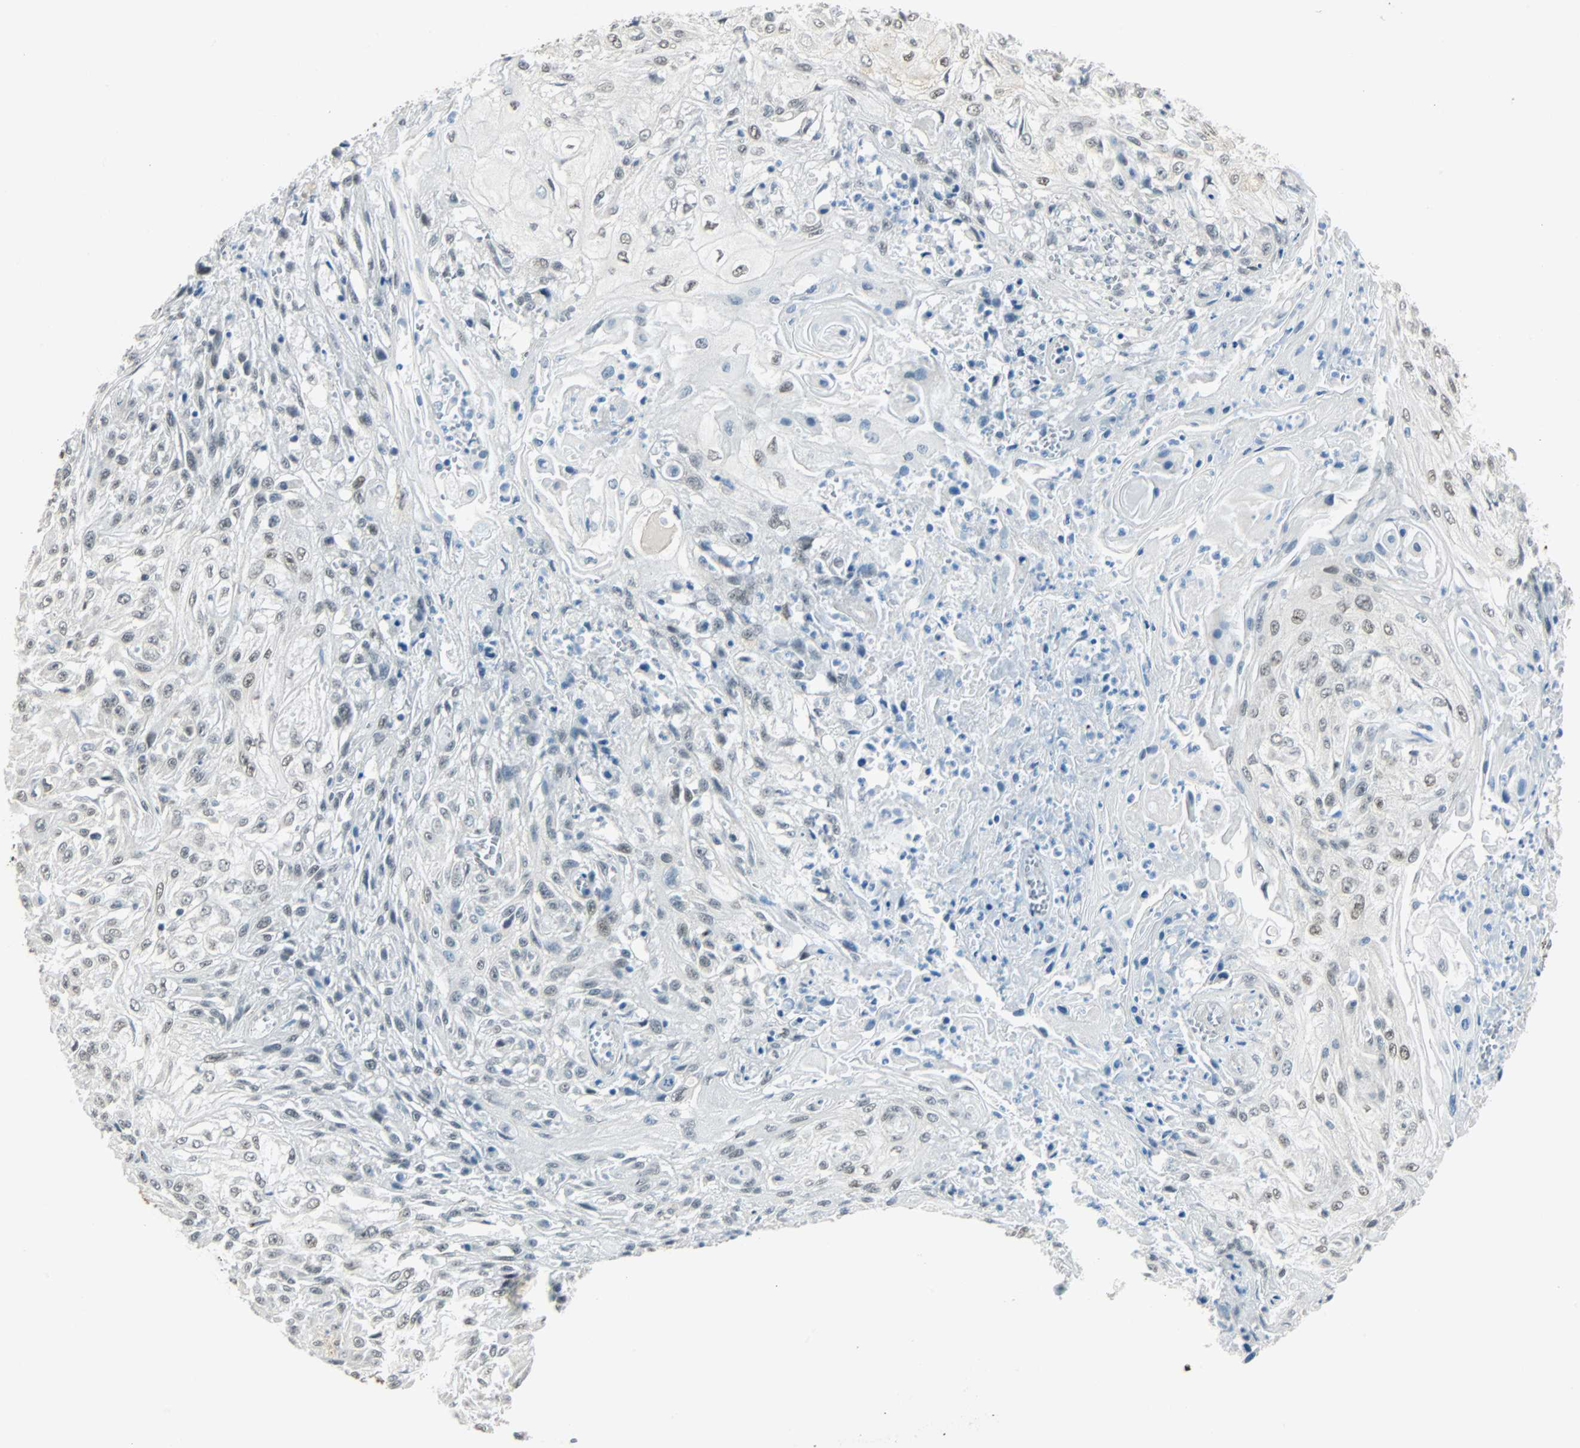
{"staining": {"intensity": "negative", "quantity": "none", "location": "none"}, "tissue": "skin cancer", "cell_type": "Tumor cells", "image_type": "cancer", "snomed": [{"axis": "morphology", "description": "Squamous cell carcinoma, NOS"}, {"axis": "morphology", "description": "Squamous cell carcinoma, metastatic, NOS"}, {"axis": "topography", "description": "Skin"}, {"axis": "topography", "description": "Lymph node"}], "caption": "An immunohistochemistry (IHC) photomicrograph of skin cancer (squamous cell carcinoma) is shown. There is no staining in tumor cells of skin cancer (squamous cell carcinoma).", "gene": "NELFE", "patient": {"sex": "male", "age": 75}}